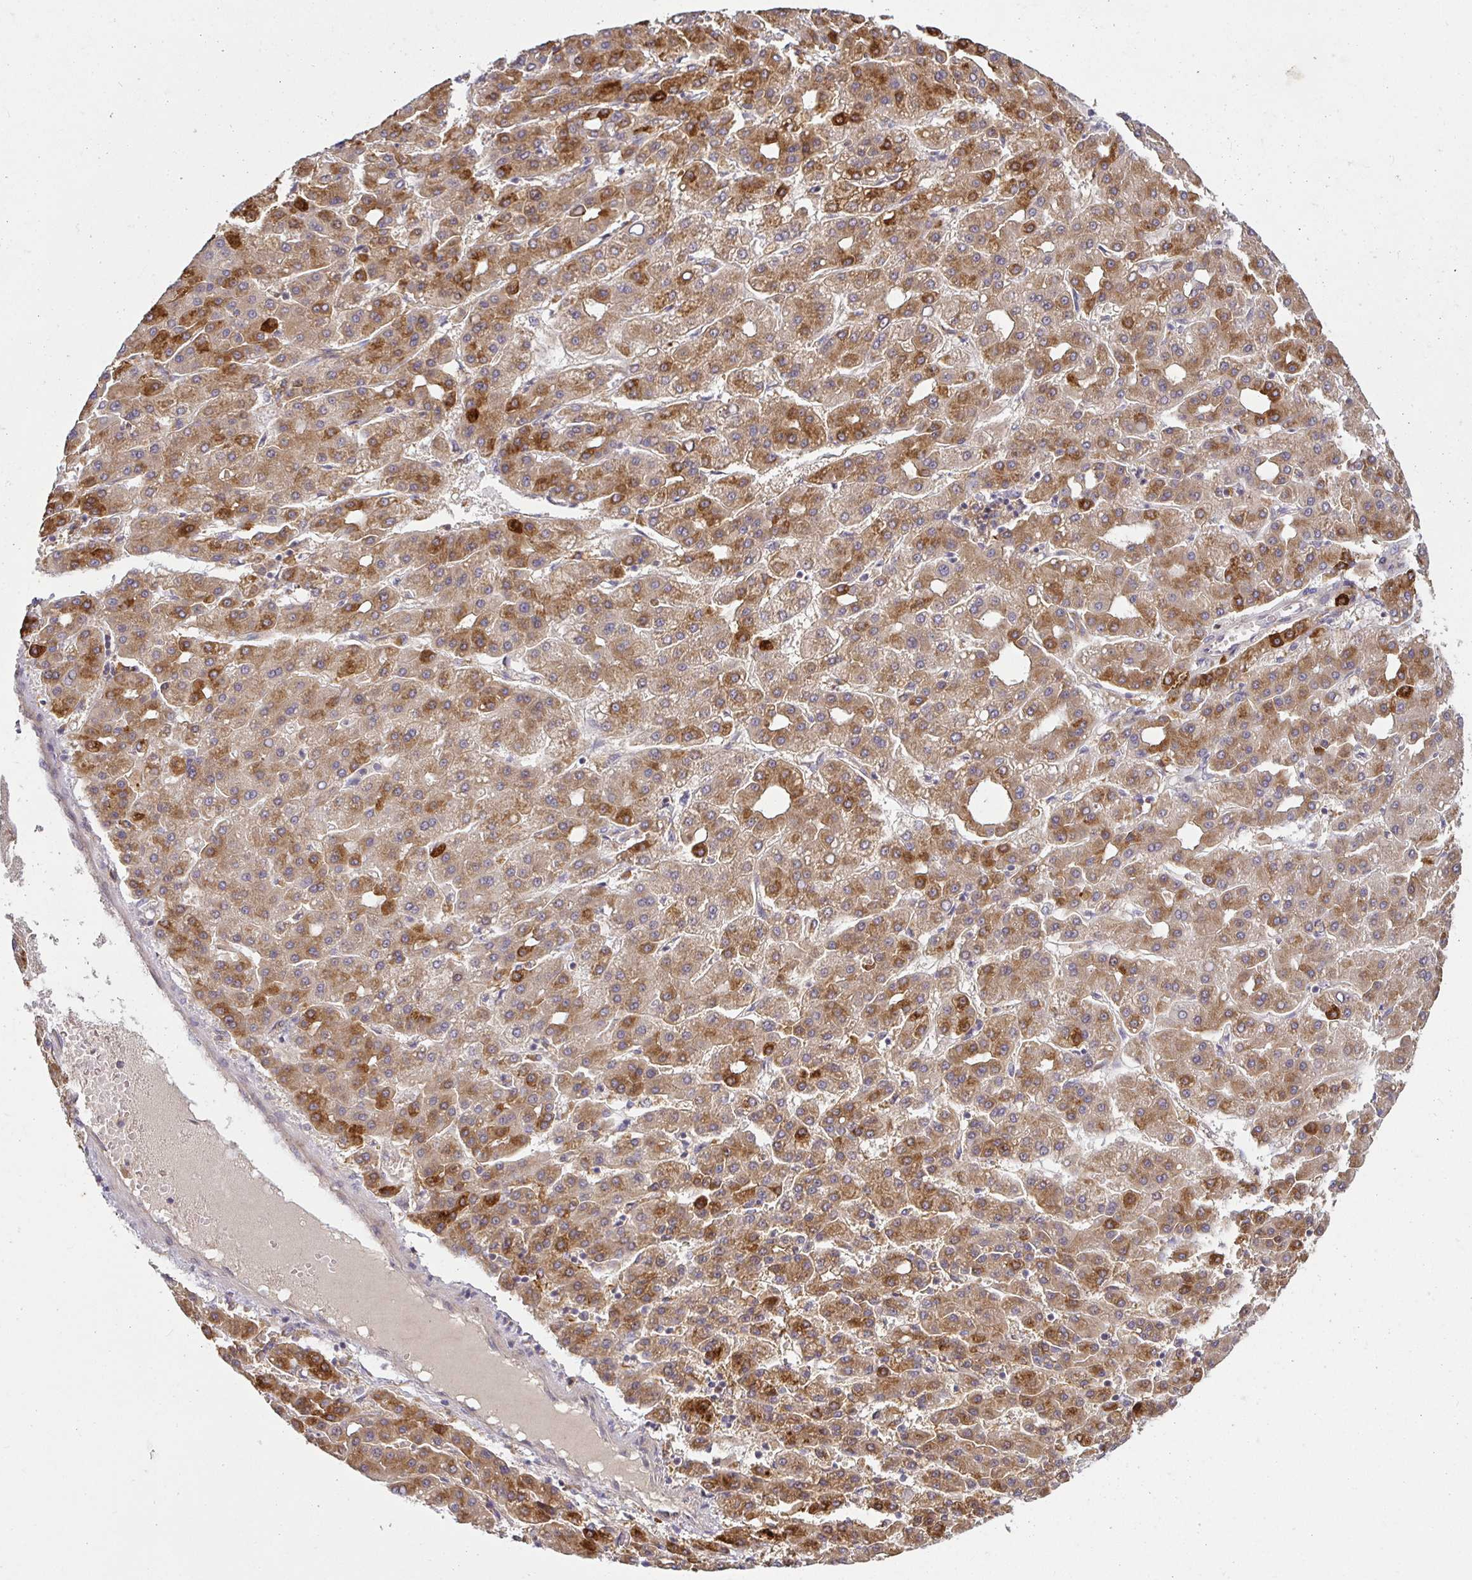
{"staining": {"intensity": "moderate", "quantity": ">75%", "location": "cytoplasmic/membranous"}, "tissue": "liver cancer", "cell_type": "Tumor cells", "image_type": "cancer", "snomed": [{"axis": "morphology", "description": "Carcinoma, Hepatocellular, NOS"}, {"axis": "topography", "description": "Liver"}], "caption": "DAB immunohistochemical staining of human liver cancer (hepatocellular carcinoma) exhibits moderate cytoplasmic/membranous protein positivity in about >75% of tumor cells.", "gene": "SNX8", "patient": {"sex": "male", "age": 65}}